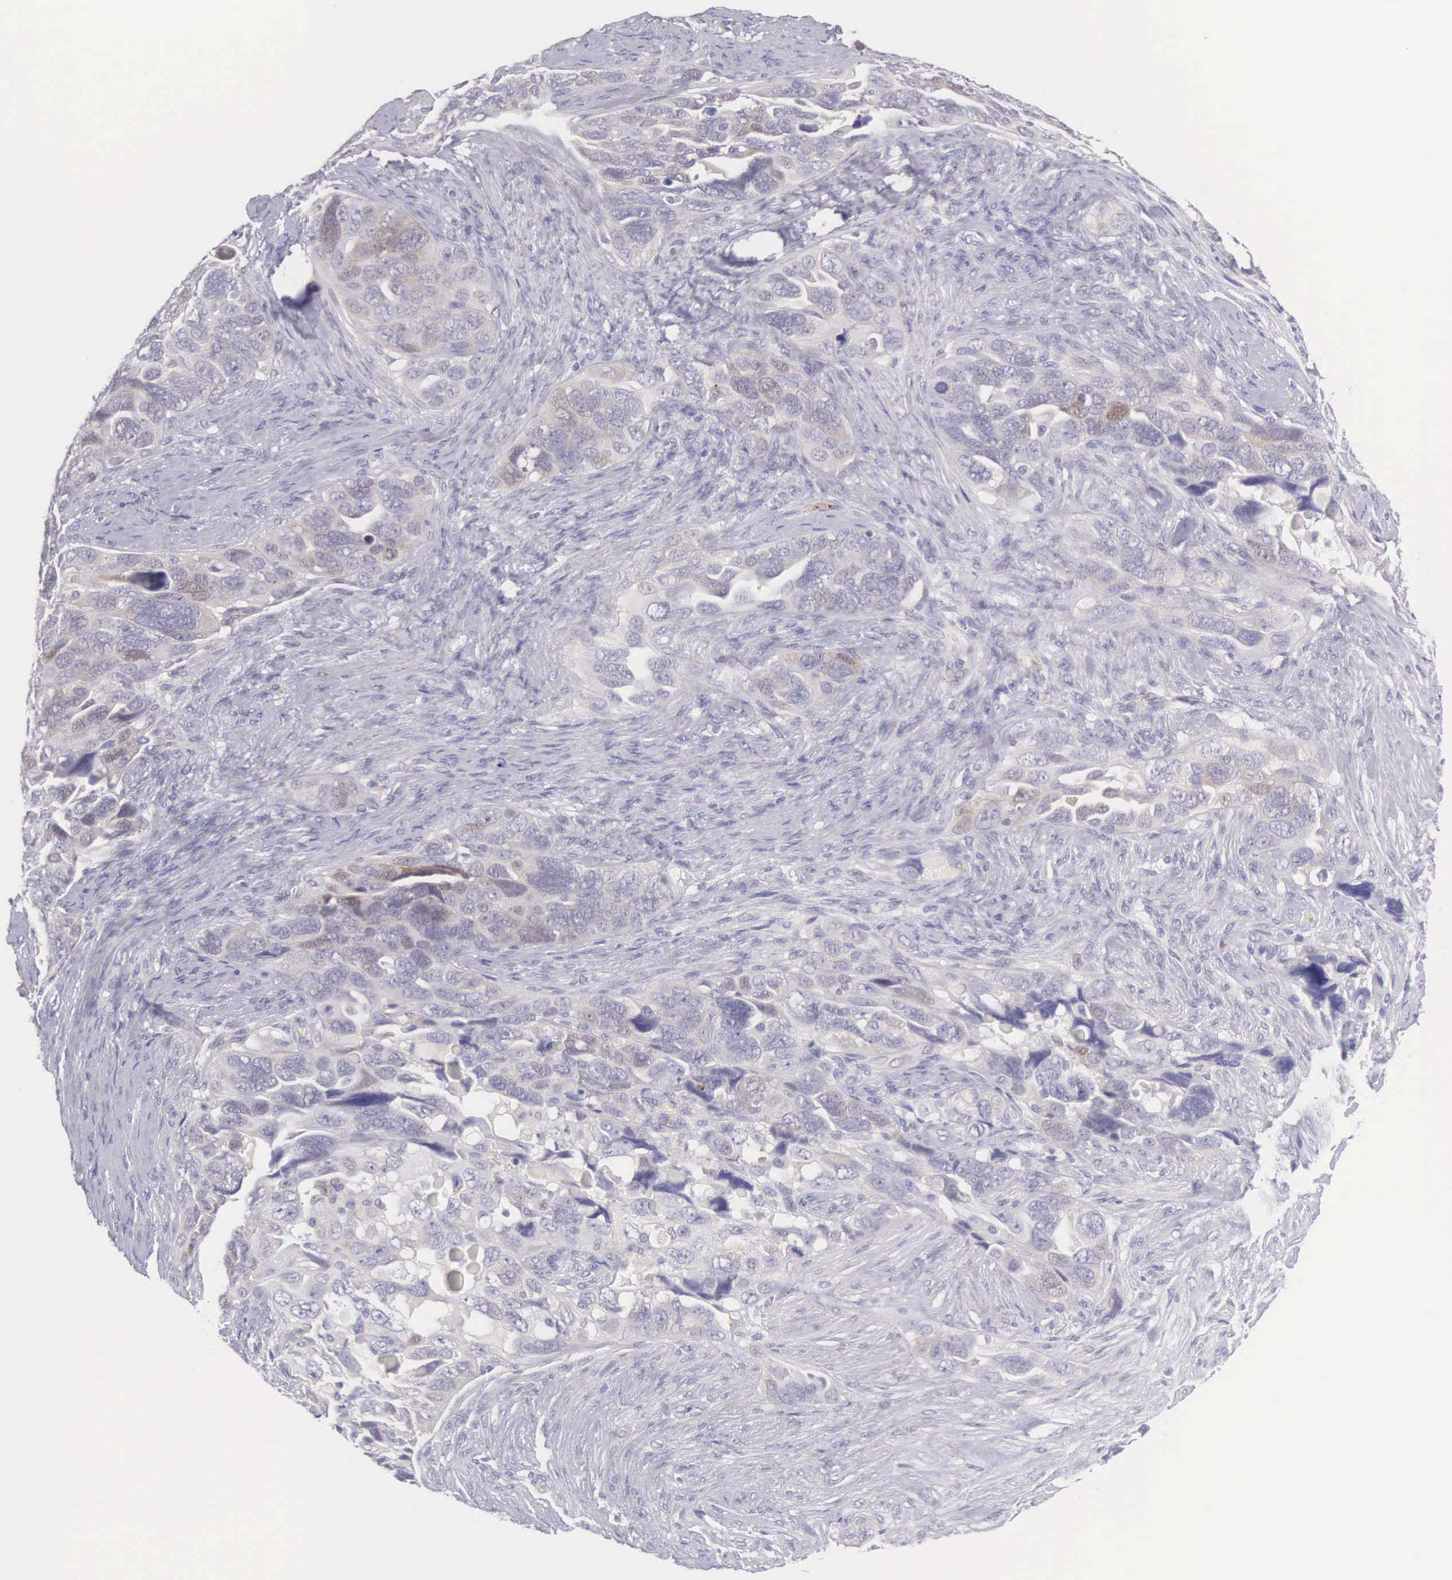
{"staining": {"intensity": "weak", "quantity": "25%-75%", "location": "cytoplasmic/membranous"}, "tissue": "ovarian cancer", "cell_type": "Tumor cells", "image_type": "cancer", "snomed": [{"axis": "morphology", "description": "Cystadenocarcinoma, serous, NOS"}, {"axis": "topography", "description": "Ovary"}], "caption": "Immunohistochemical staining of ovarian cancer shows weak cytoplasmic/membranous protein expression in about 25%-75% of tumor cells. Nuclei are stained in blue.", "gene": "ARFGAP3", "patient": {"sex": "female", "age": 63}}